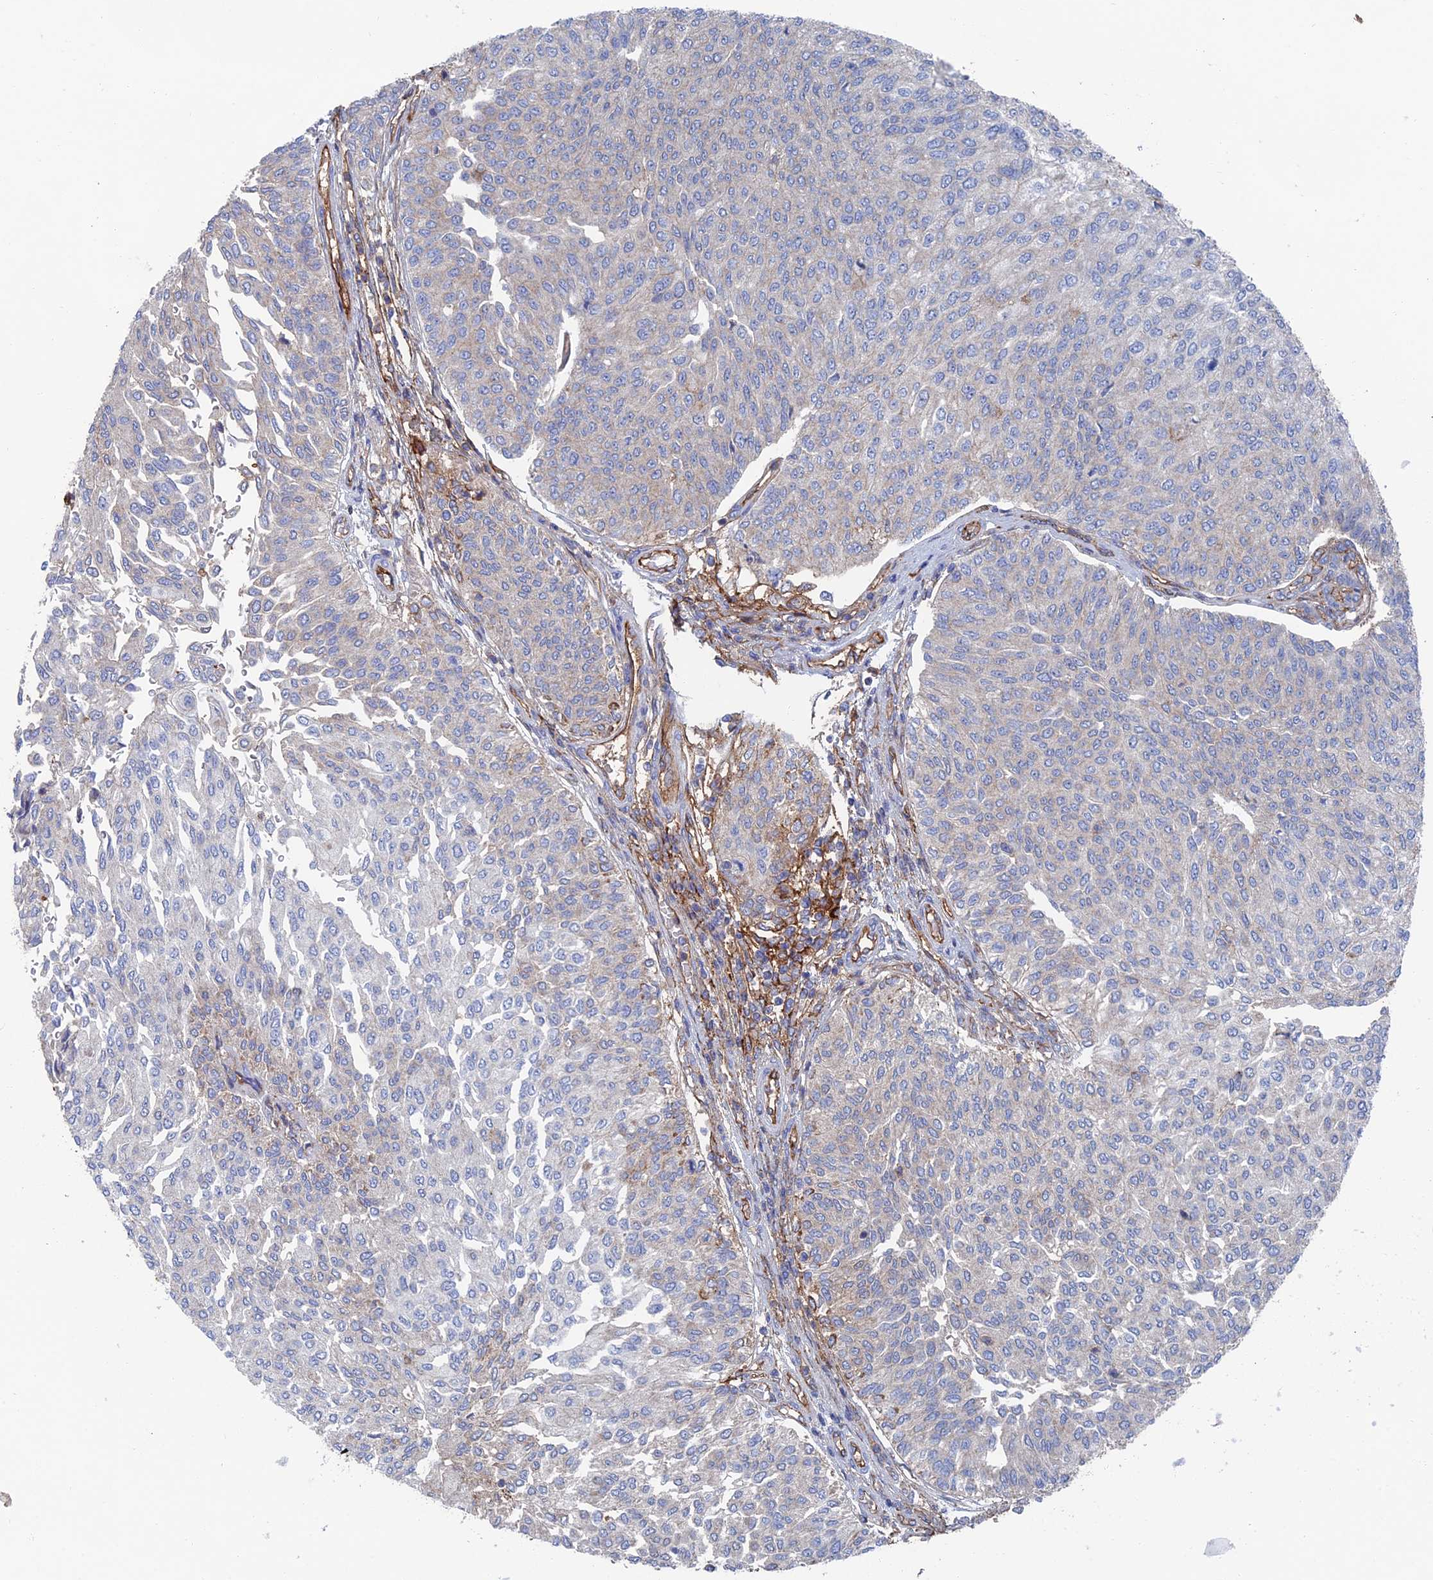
{"staining": {"intensity": "weak", "quantity": "<25%", "location": "cytoplasmic/membranous"}, "tissue": "urothelial cancer", "cell_type": "Tumor cells", "image_type": "cancer", "snomed": [{"axis": "morphology", "description": "Urothelial carcinoma, High grade"}, {"axis": "topography", "description": "Urinary bladder"}], "caption": "High-grade urothelial carcinoma was stained to show a protein in brown. There is no significant expression in tumor cells.", "gene": "SNX11", "patient": {"sex": "female", "age": 79}}